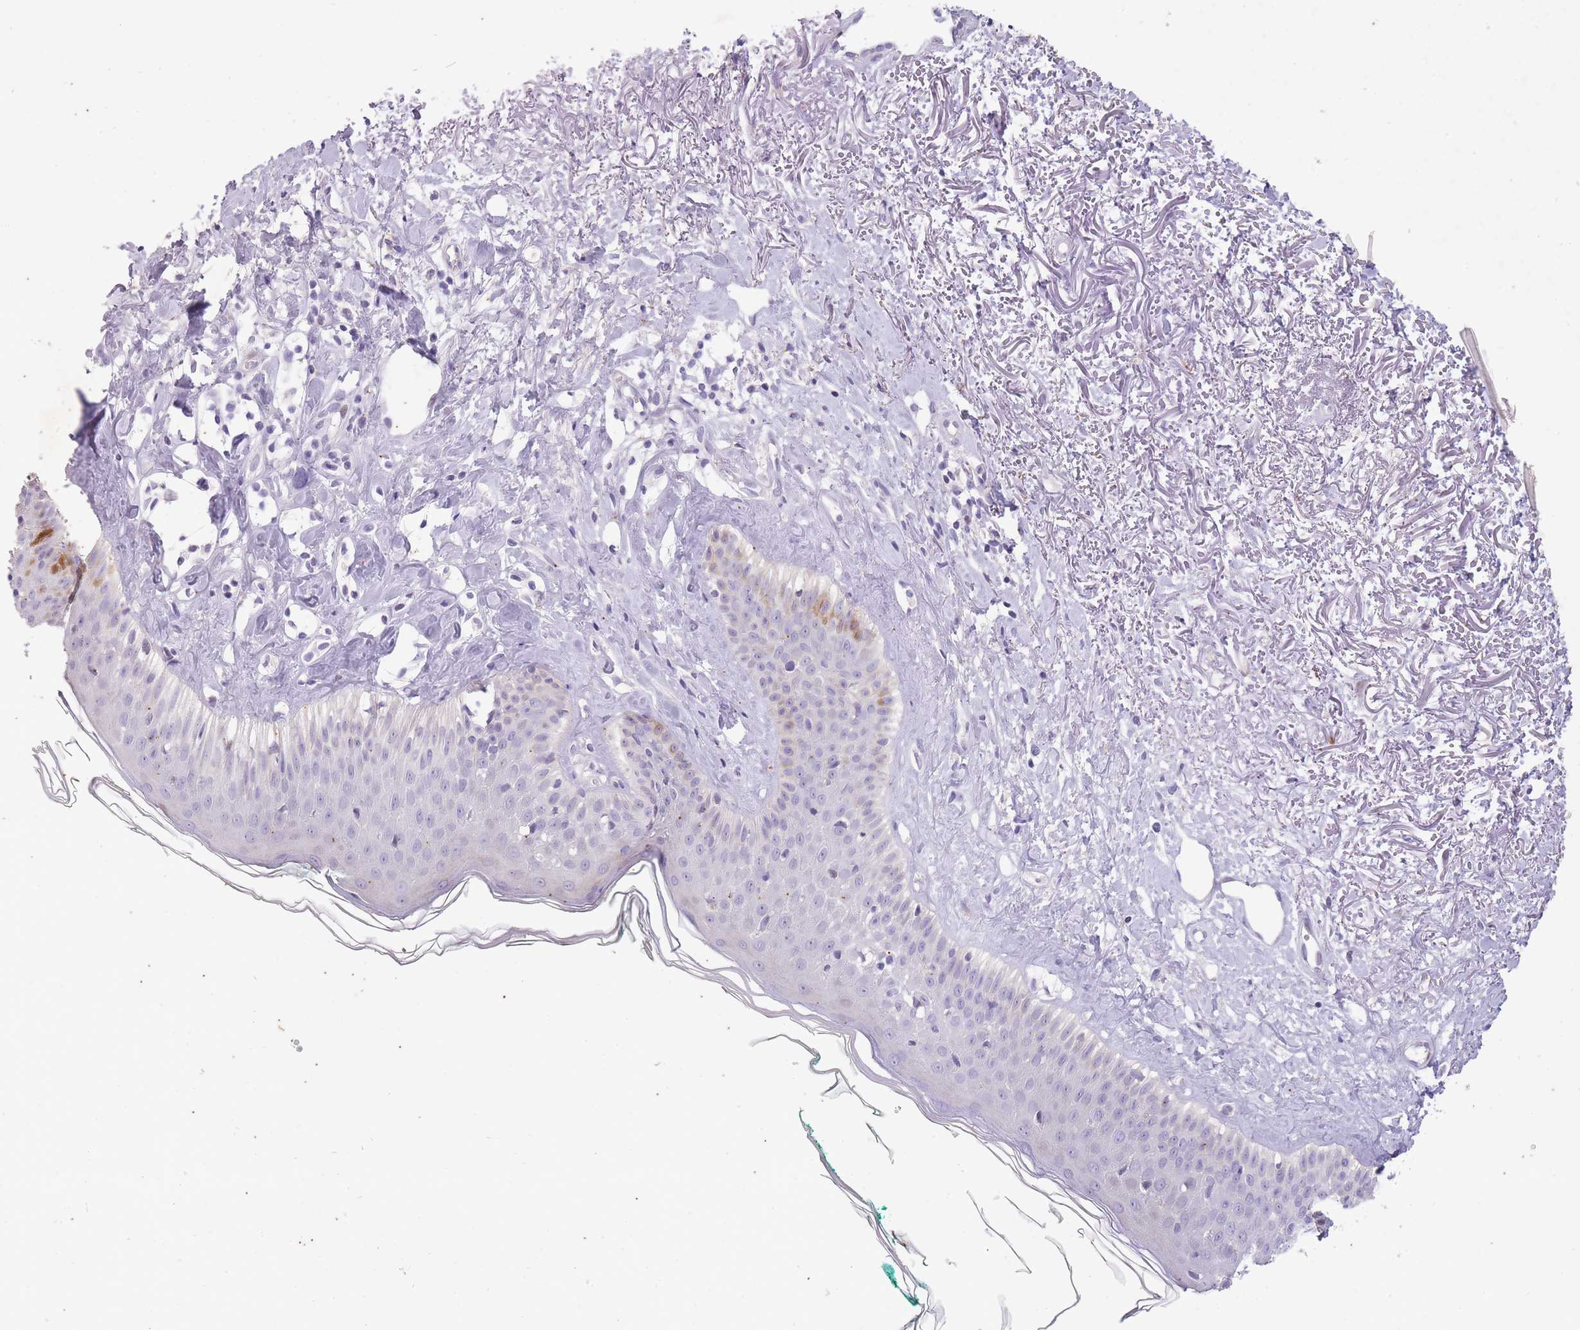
{"staining": {"intensity": "negative", "quantity": "none", "location": "none"}, "tissue": "skin cancer", "cell_type": "Tumor cells", "image_type": "cancer", "snomed": [{"axis": "morphology", "description": "Basal cell carcinoma"}, {"axis": "topography", "description": "Skin"}], "caption": "Micrograph shows no significant protein staining in tumor cells of skin basal cell carcinoma.", "gene": "CNTNAP3", "patient": {"sex": "female", "age": 89}}